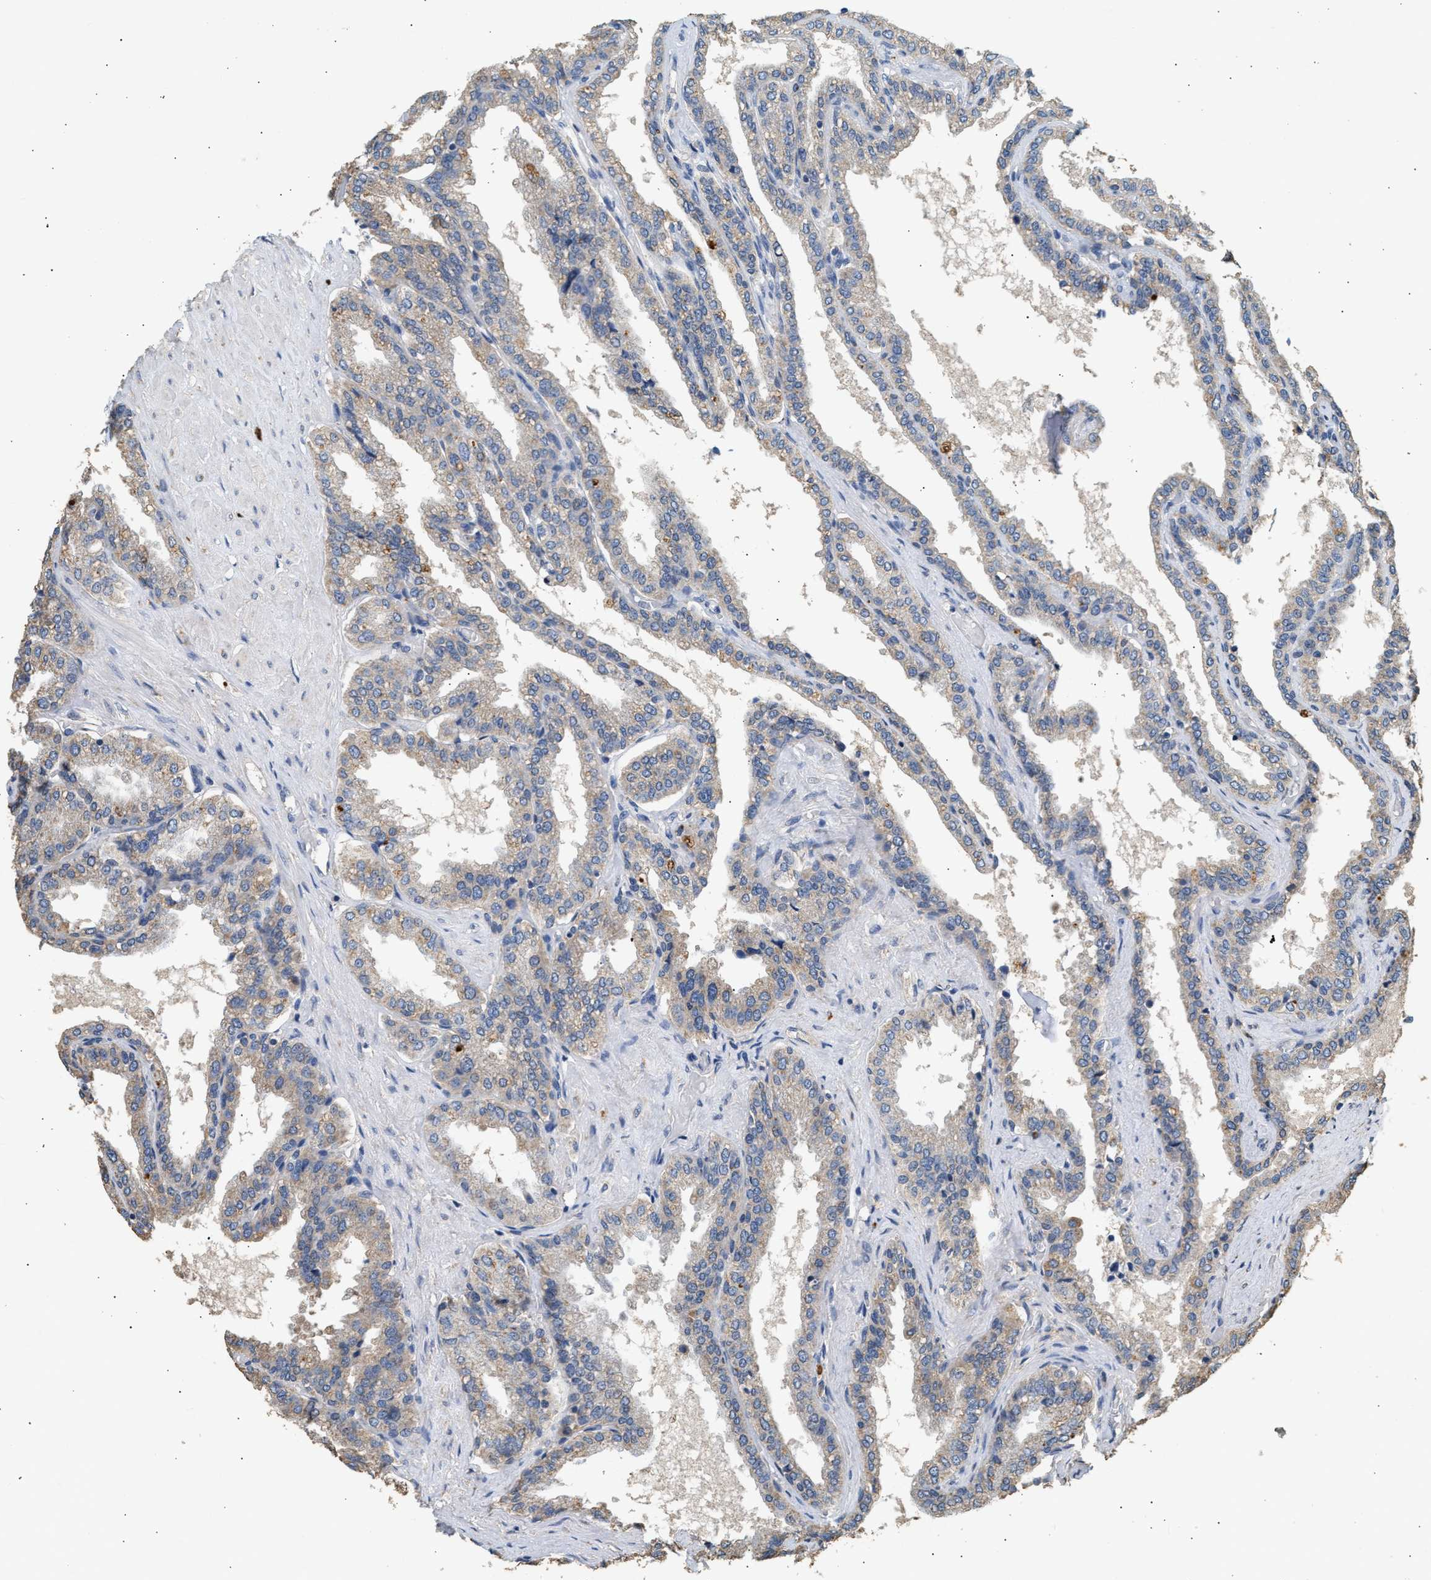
{"staining": {"intensity": "weak", "quantity": "25%-75%", "location": "cytoplasmic/membranous"}, "tissue": "seminal vesicle", "cell_type": "Glandular cells", "image_type": "normal", "snomed": [{"axis": "morphology", "description": "Normal tissue, NOS"}, {"axis": "topography", "description": "Seminal veicle"}], "caption": "This photomicrograph exhibits IHC staining of benign human seminal vesicle, with low weak cytoplasmic/membranous expression in approximately 25%-75% of glandular cells.", "gene": "WDR31", "patient": {"sex": "male", "age": 46}}